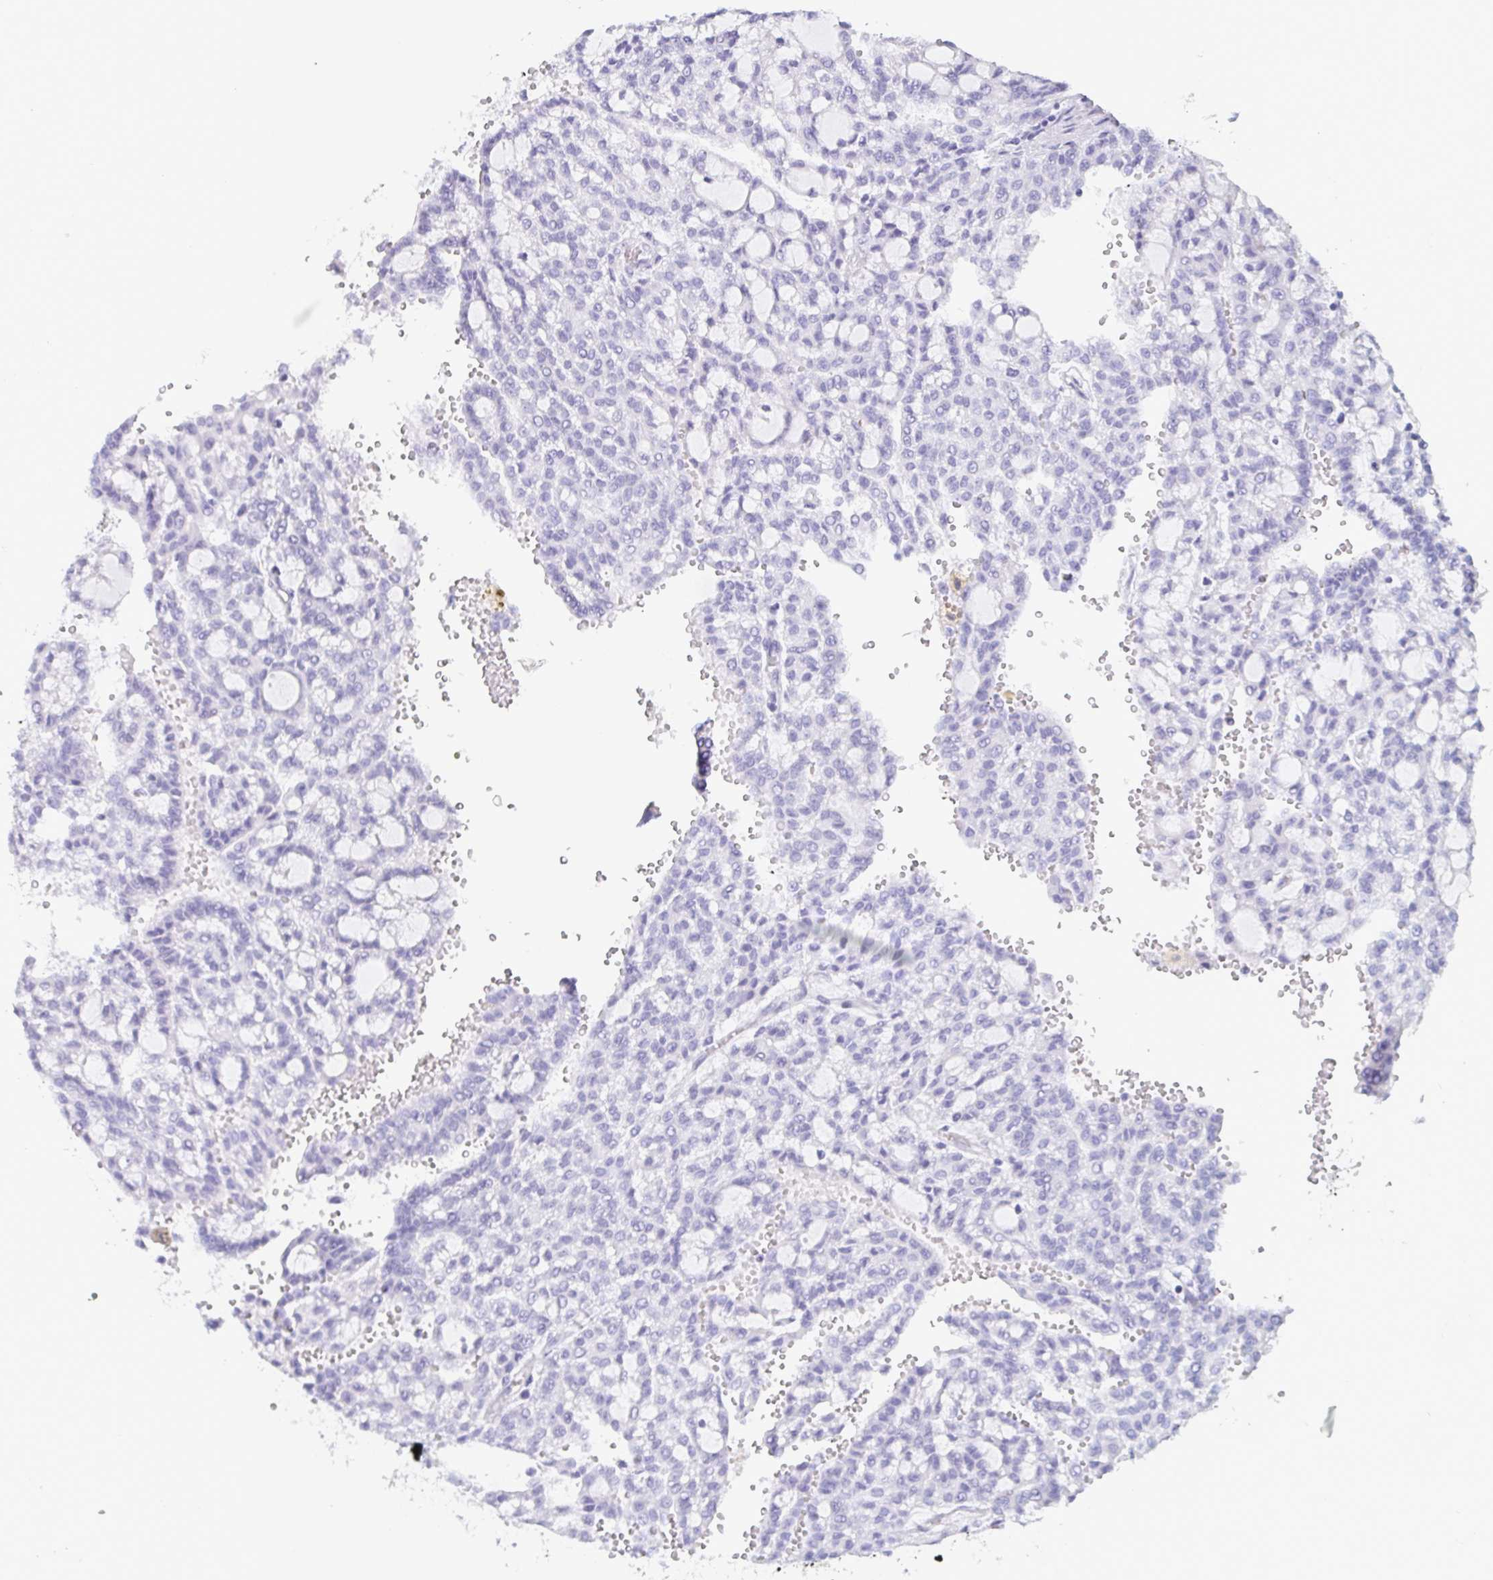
{"staining": {"intensity": "negative", "quantity": "none", "location": "none"}, "tissue": "renal cancer", "cell_type": "Tumor cells", "image_type": "cancer", "snomed": [{"axis": "morphology", "description": "Adenocarcinoma, NOS"}, {"axis": "topography", "description": "Kidney"}], "caption": "The photomicrograph shows no staining of tumor cells in renal adenocarcinoma.", "gene": "PRR4", "patient": {"sex": "male", "age": 63}}